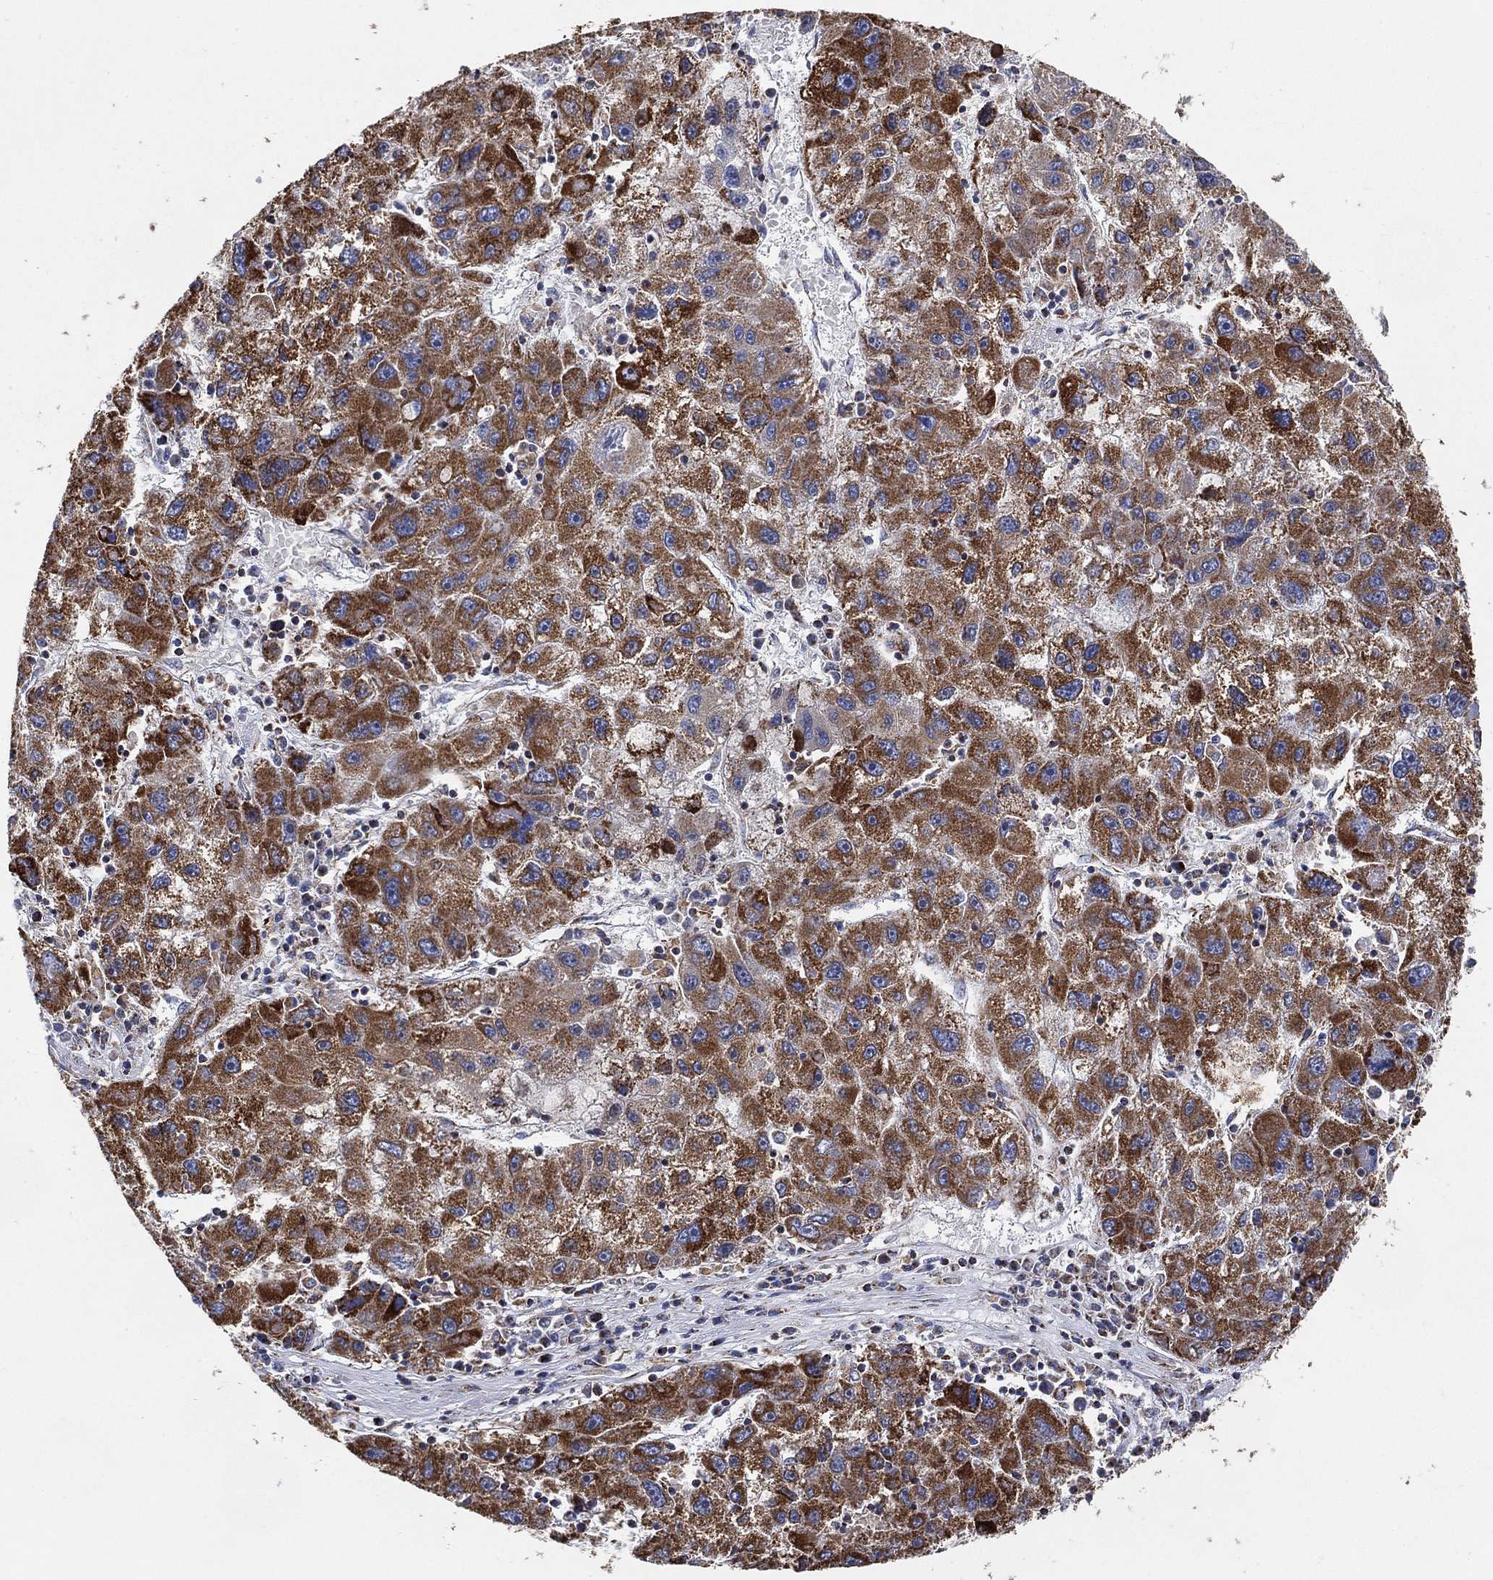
{"staining": {"intensity": "strong", "quantity": ">75%", "location": "cytoplasmic/membranous"}, "tissue": "liver cancer", "cell_type": "Tumor cells", "image_type": "cancer", "snomed": [{"axis": "morphology", "description": "Carcinoma, Hepatocellular, NOS"}, {"axis": "topography", "description": "Liver"}], "caption": "The micrograph demonstrates a brown stain indicating the presence of a protein in the cytoplasmic/membranous of tumor cells in liver hepatocellular carcinoma.", "gene": "GCAT", "patient": {"sex": "male", "age": 75}}